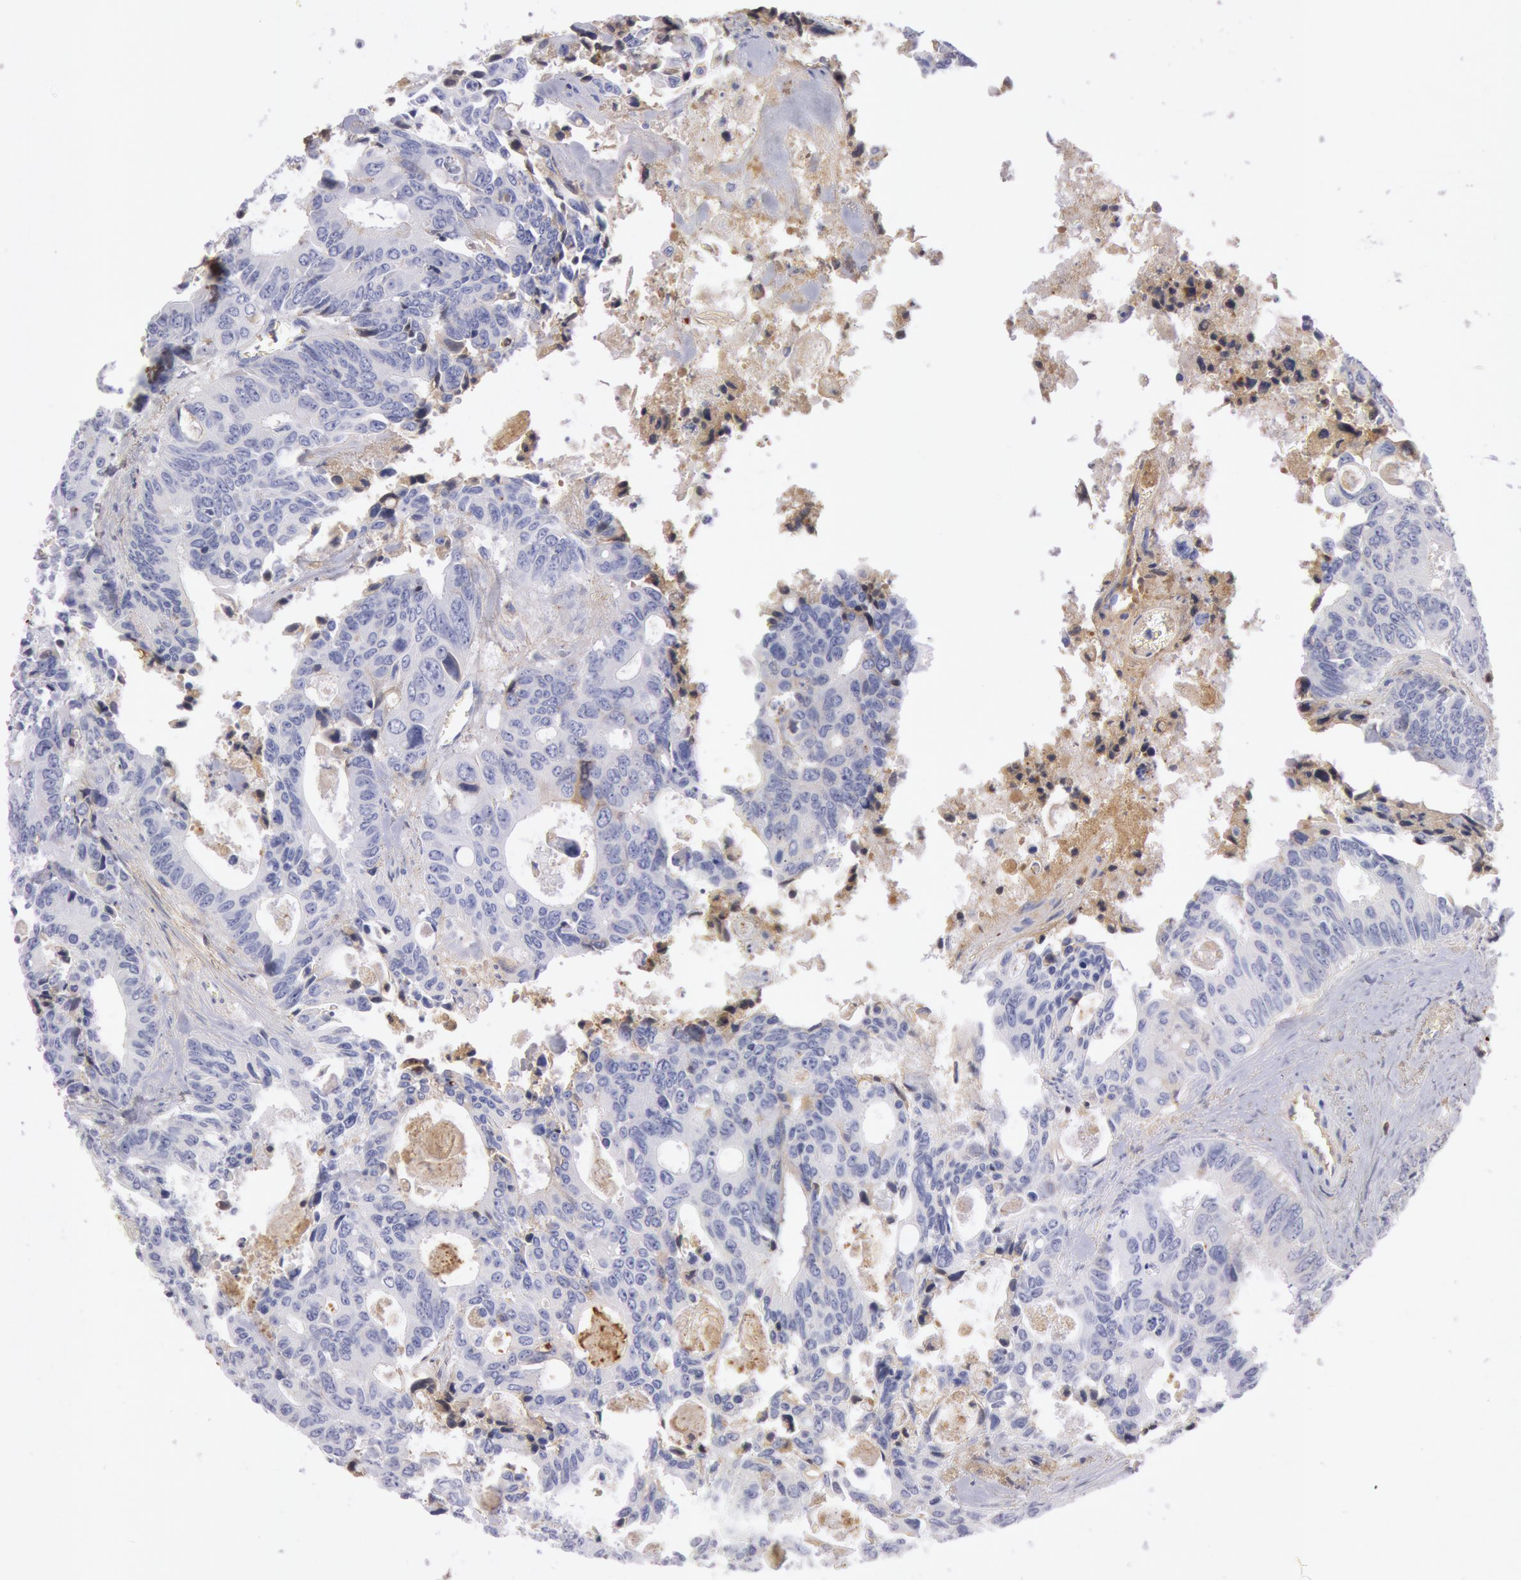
{"staining": {"intensity": "negative", "quantity": "none", "location": "none"}, "tissue": "colorectal cancer", "cell_type": "Tumor cells", "image_type": "cancer", "snomed": [{"axis": "morphology", "description": "Adenocarcinoma, NOS"}, {"axis": "topography", "description": "Rectum"}], "caption": "Colorectal cancer (adenocarcinoma) was stained to show a protein in brown. There is no significant expression in tumor cells.", "gene": "IGHA1", "patient": {"sex": "male", "age": 76}}